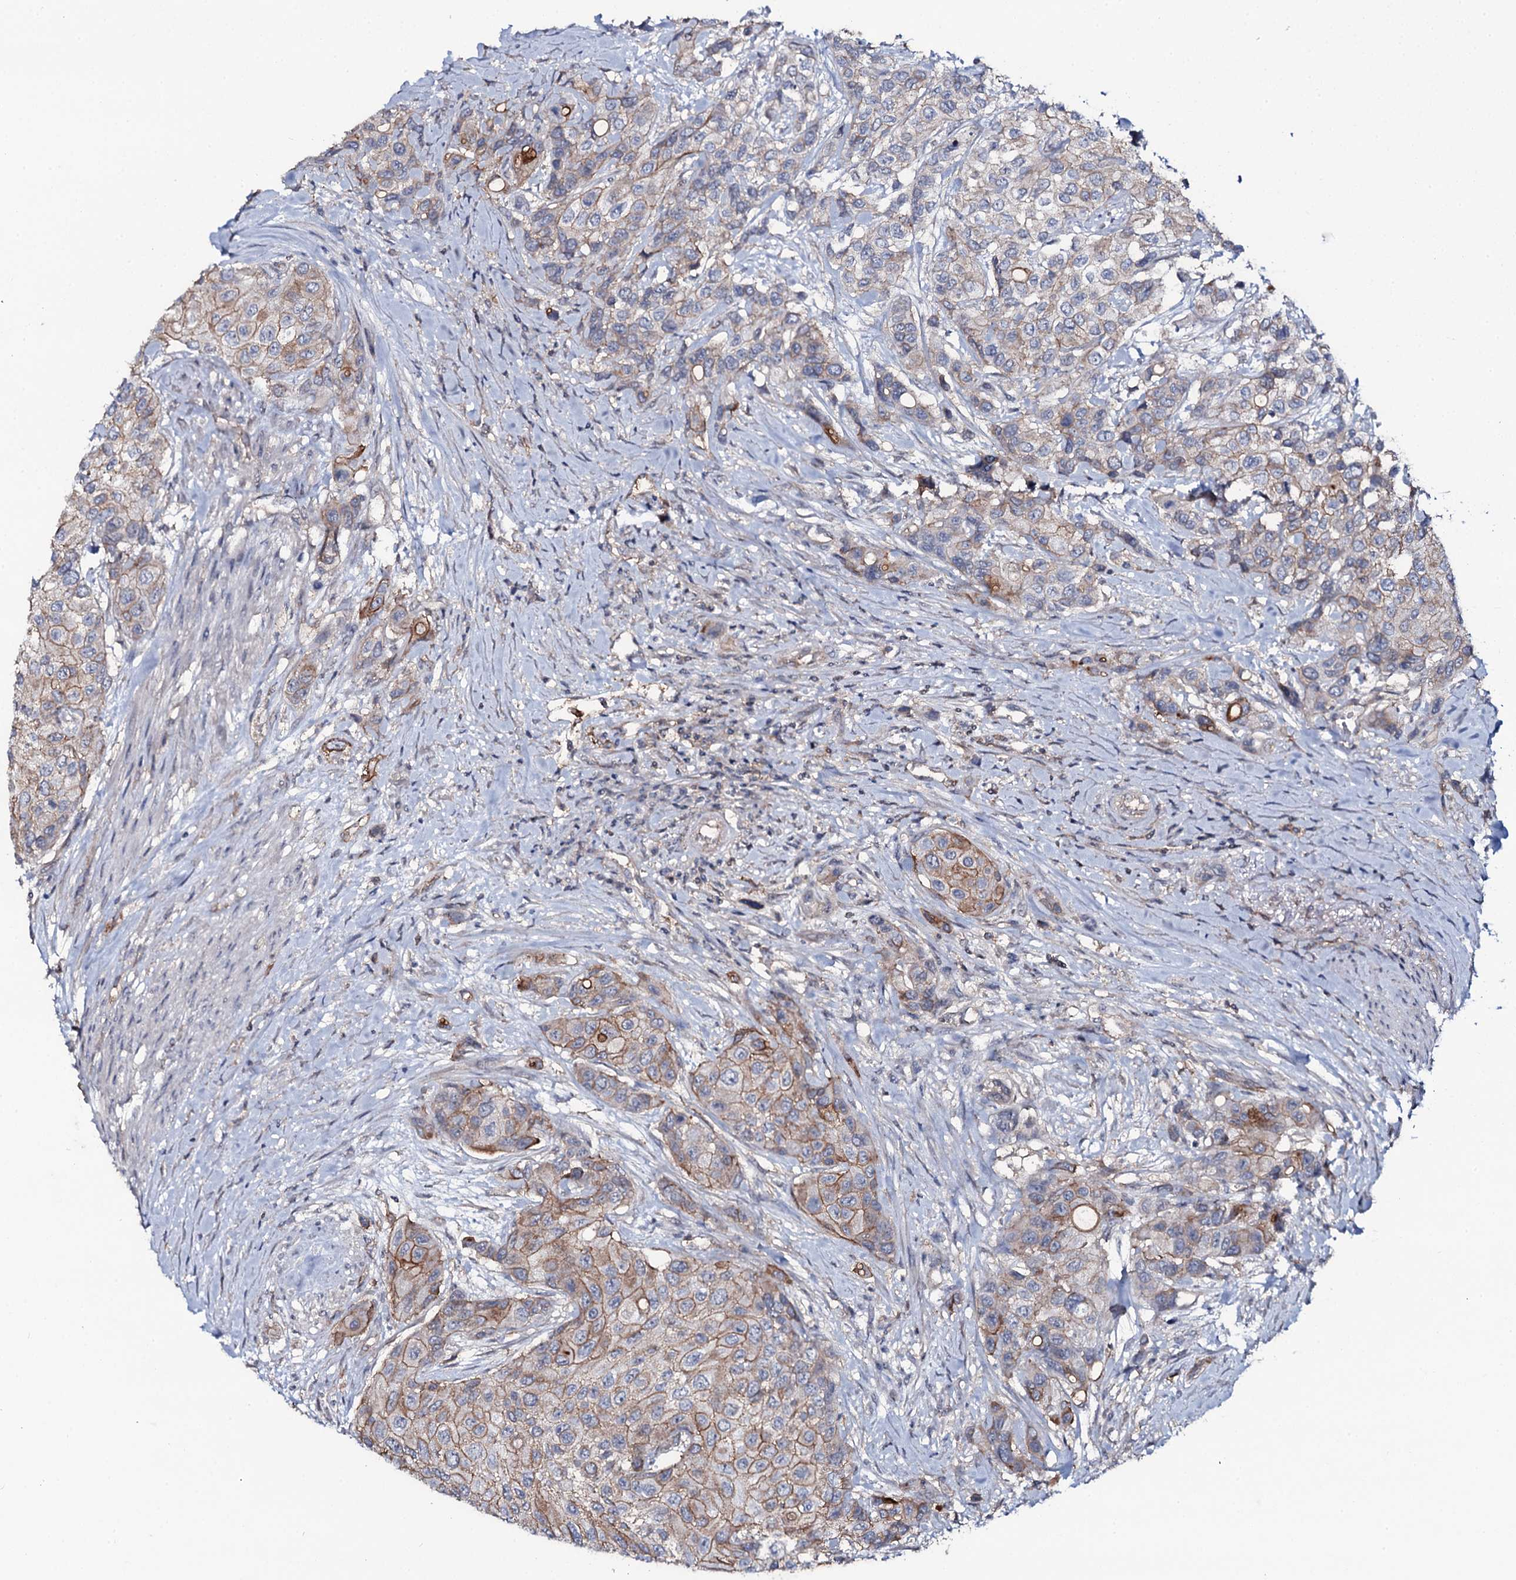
{"staining": {"intensity": "moderate", "quantity": "25%-75%", "location": "cytoplasmic/membranous"}, "tissue": "urothelial cancer", "cell_type": "Tumor cells", "image_type": "cancer", "snomed": [{"axis": "morphology", "description": "Normal tissue, NOS"}, {"axis": "morphology", "description": "Urothelial carcinoma, High grade"}, {"axis": "topography", "description": "Vascular tissue"}, {"axis": "topography", "description": "Urinary bladder"}], "caption": "The photomicrograph shows staining of urothelial cancer, revealing moderate cytoplasmic/membranous protein expression (brown color) within tumor cells.", "gene": "SNAP23", "patient": {"sex": "female", "age": 56}}